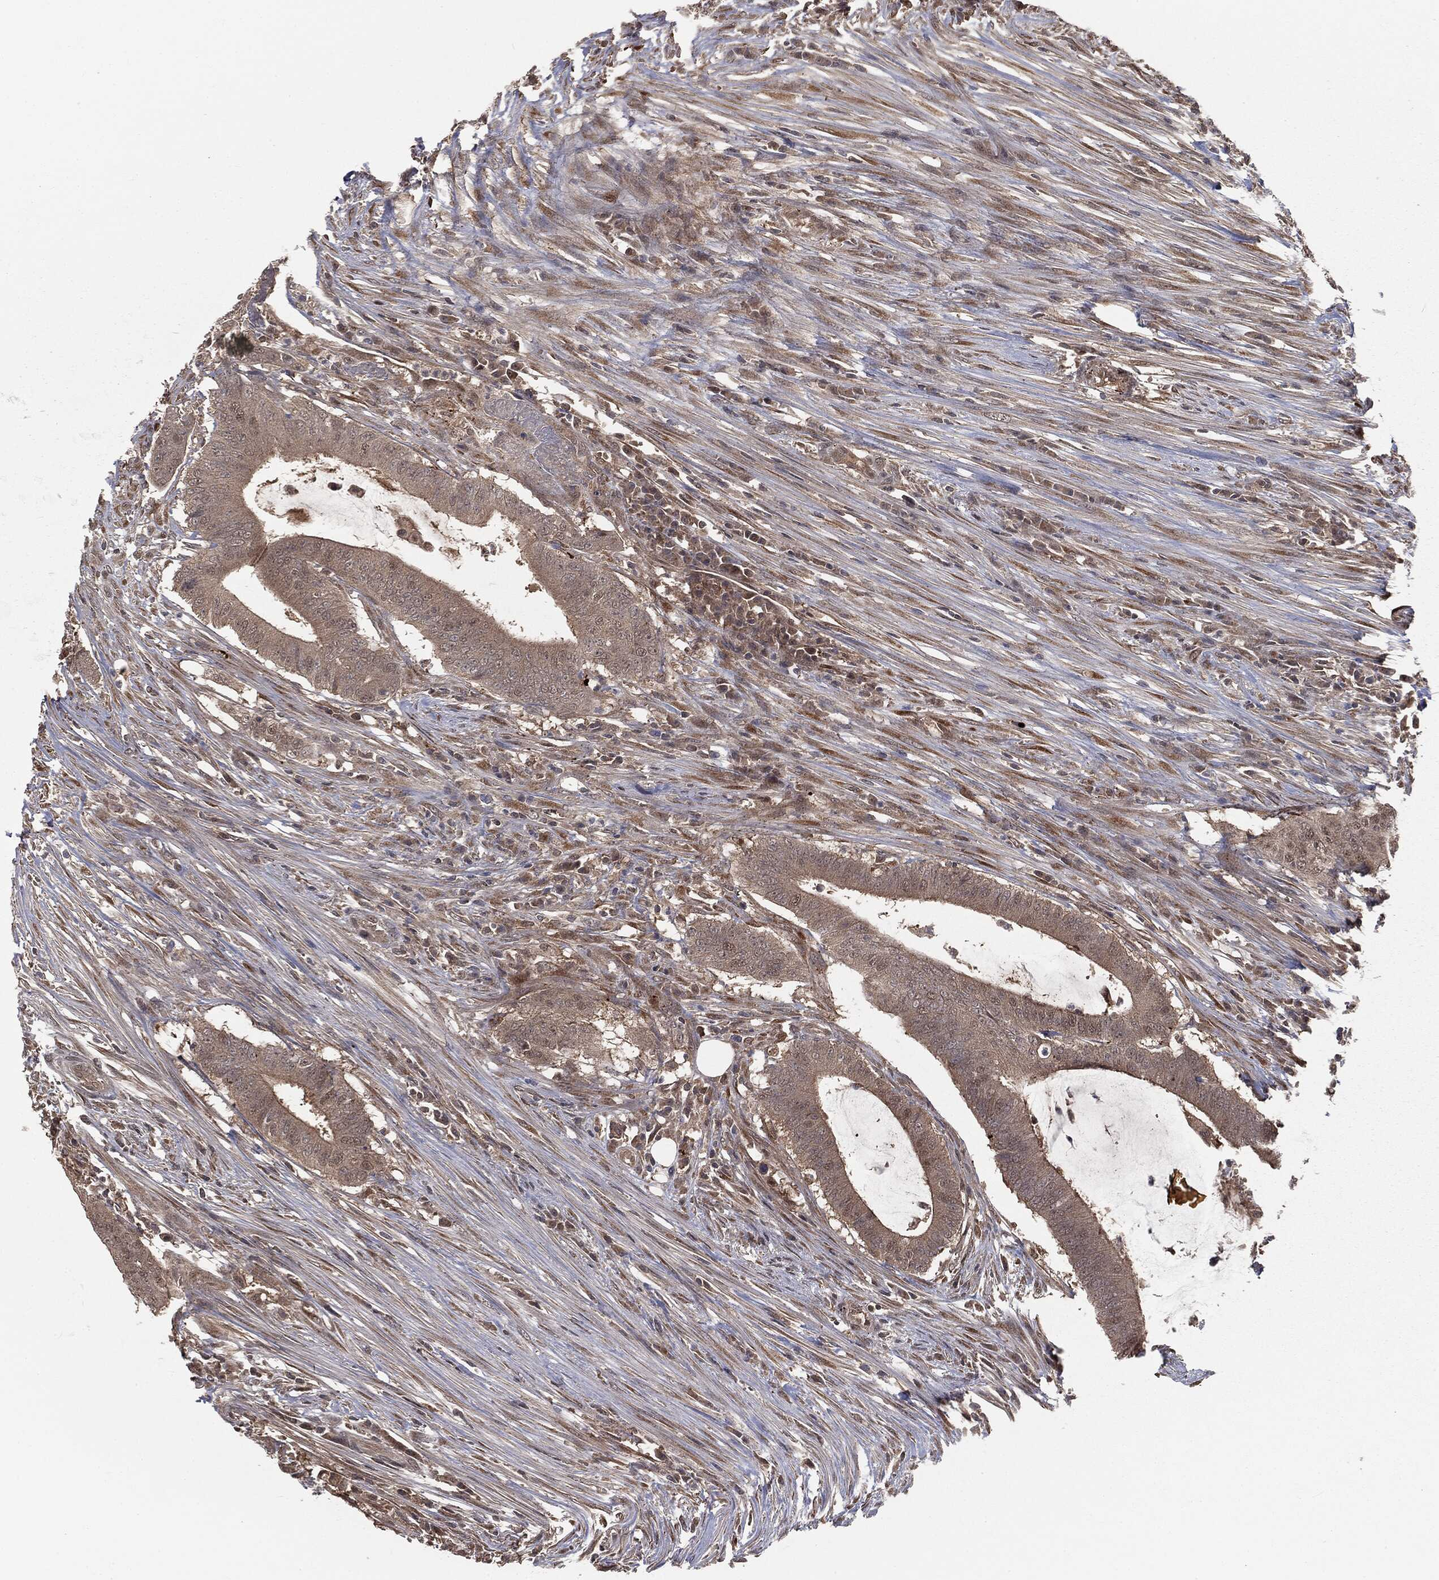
{"staining": {"intensity": "weak", "quantity": "<25%", "location": "nuclear"}, "tissue": "colorectal cancer", "cell_type": "Tumor cells", "image_type": "cancer", "snomed": [{"axis": "morphology", "description": "Adenocarcinoma, NOS"}, {"axis": "topography", "description": "Colon"}], "caption": "Immunohistochemistry (IHC) micrograph of colorectal adenocarcinoma stained for a protein (brown), which exhibits no positivity in tumor cells. (Stains: DAB (3,3'-diaminobenzidine) immunohistochemistry (IHC) with hematoxylin counter stain, Microscopy: brightfield microscopy at high magnification).", "gene": "FBXO7", "patient": {"sex": "female", "age": 43}}